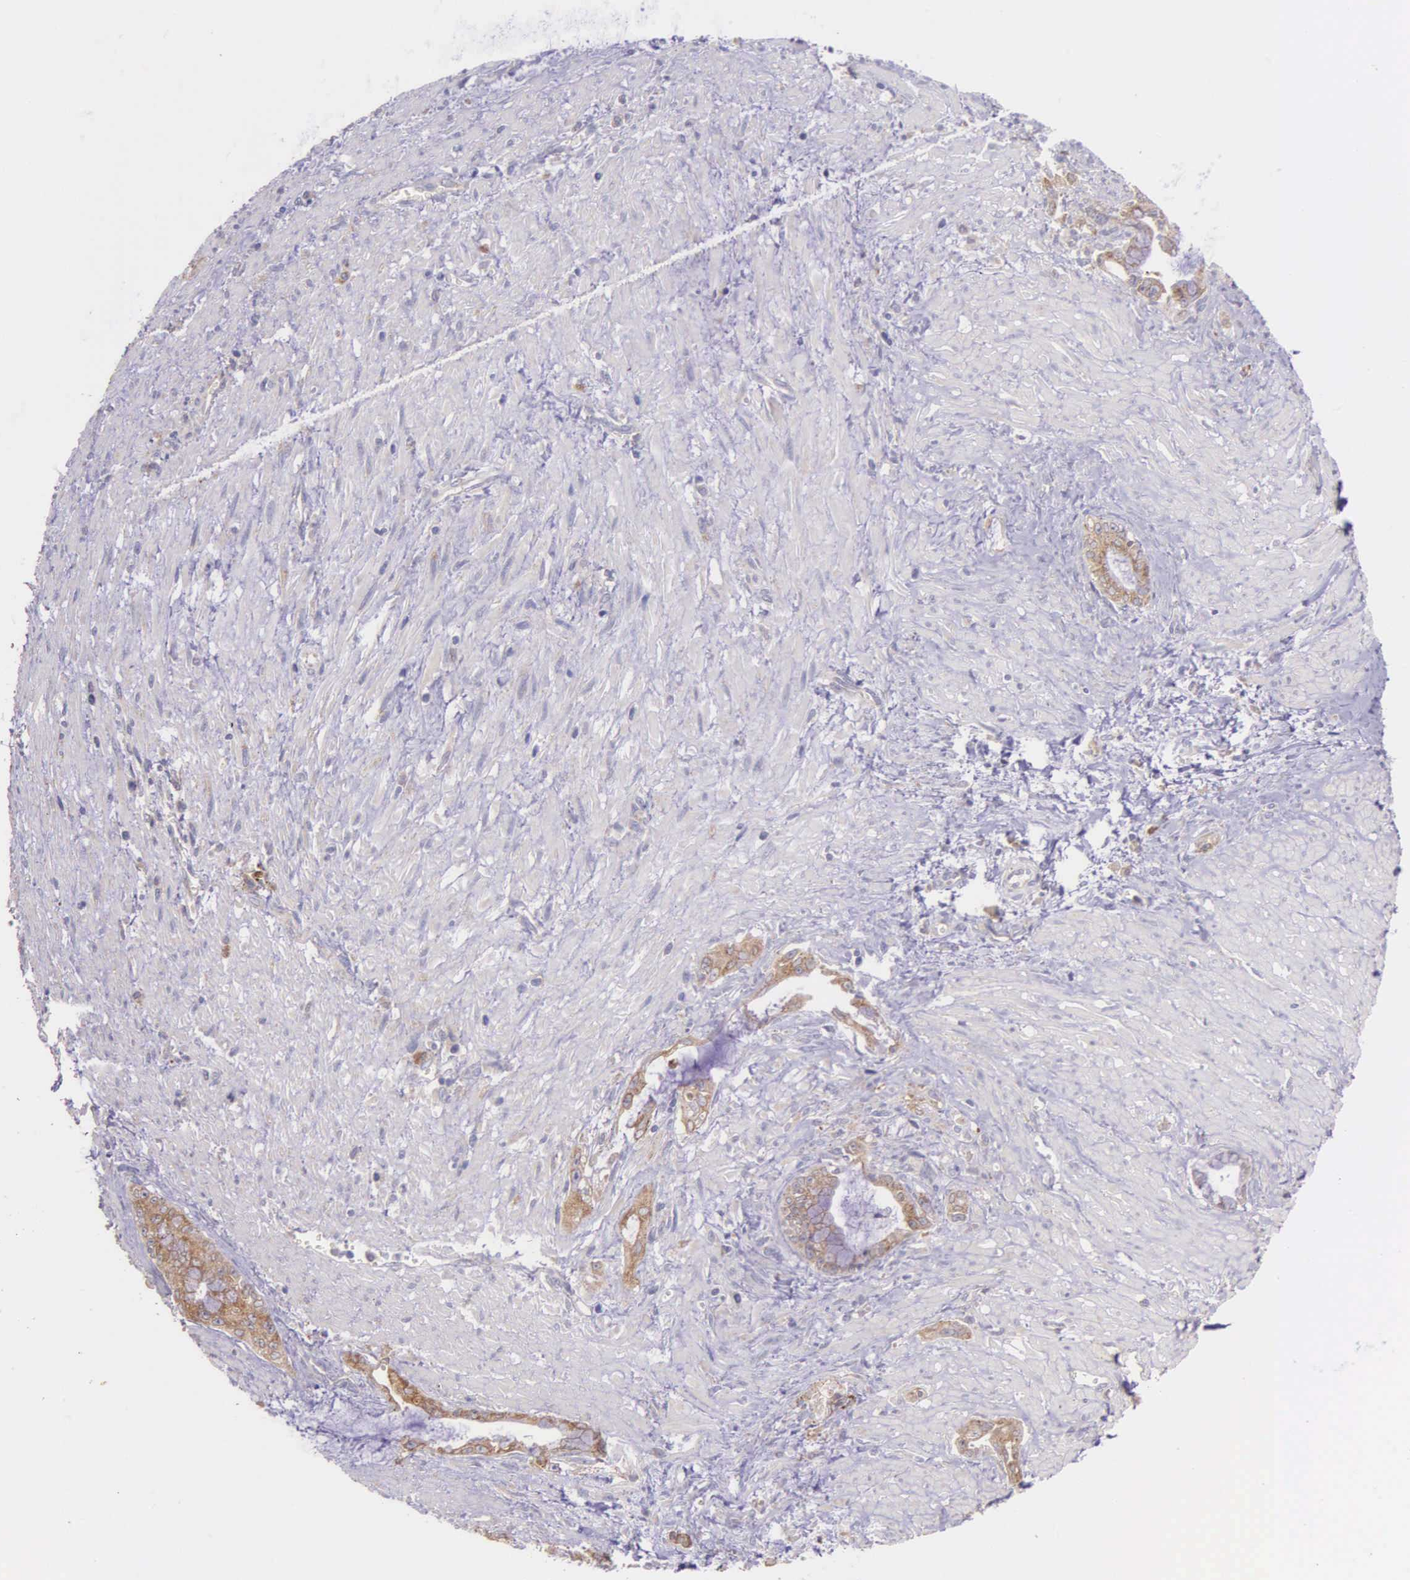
{"staining": {"intensity": "moderate", "quantity": ">75%", "location": "cytoplasmic/membranous"}, "tissue": "pancreatic cancer", "cell_type": "Tumor cells", "image_type": "cancer", "snomed": [{"axis": "morphology", "description": "Adenocarcinoma, NOS"}, {"axis": "topography", "description": "Pancreas"}], "caption": "IHC staining of pancreatic cancer, which shows medium levels of moderate cytoplasmic/membranous positivity in about >75% of tumor cells indicating moderate cytoplasmic/membranous protein positivity. The staining was performed using DAB (brown) for protein detection and nuclei were counterstained in hematoxylin (blue).", "gene": "NSDHL", "patient": {"sex": "male", "age": 59}}